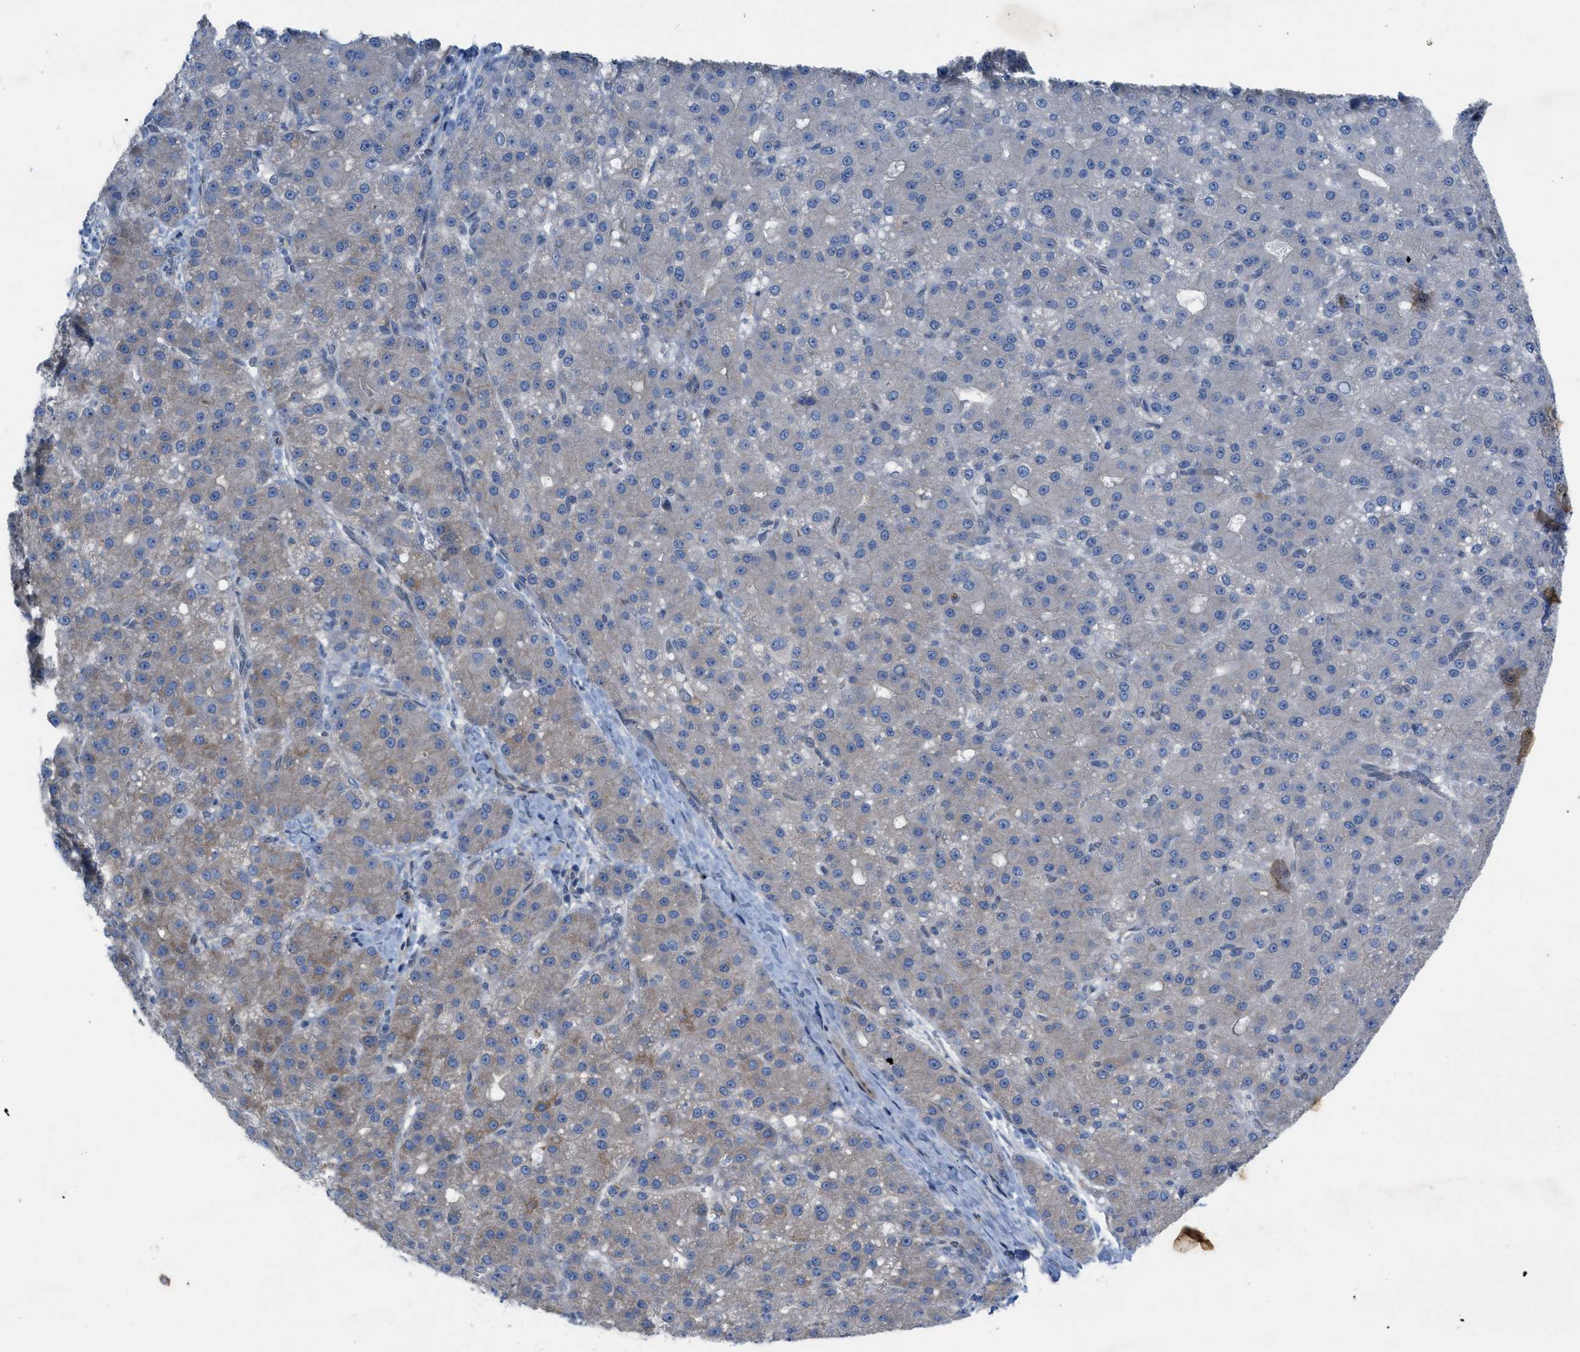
{"staining": {"intensity": "negative", "quantity": "none", "location": "none"}, "tissue": "liver cancer", "cell_type": "Tumor cells", "image_type": "cancer", "snomed": [{"axis": "morphology", "description": "Carcinoma, Hepatocellular, NOS"}, {"axis": "topography", "description": "Liver"}], "caption": "Immunohistochemistry (IHC) photomicrograph of liver cancer stained for a protein (brown), which shows no staining in tumor cells. (Brightfield microscopy of DAB IHC at high magnification).", "gene": "NDEL1", "patient": {"sex": "male", "age": 67}}